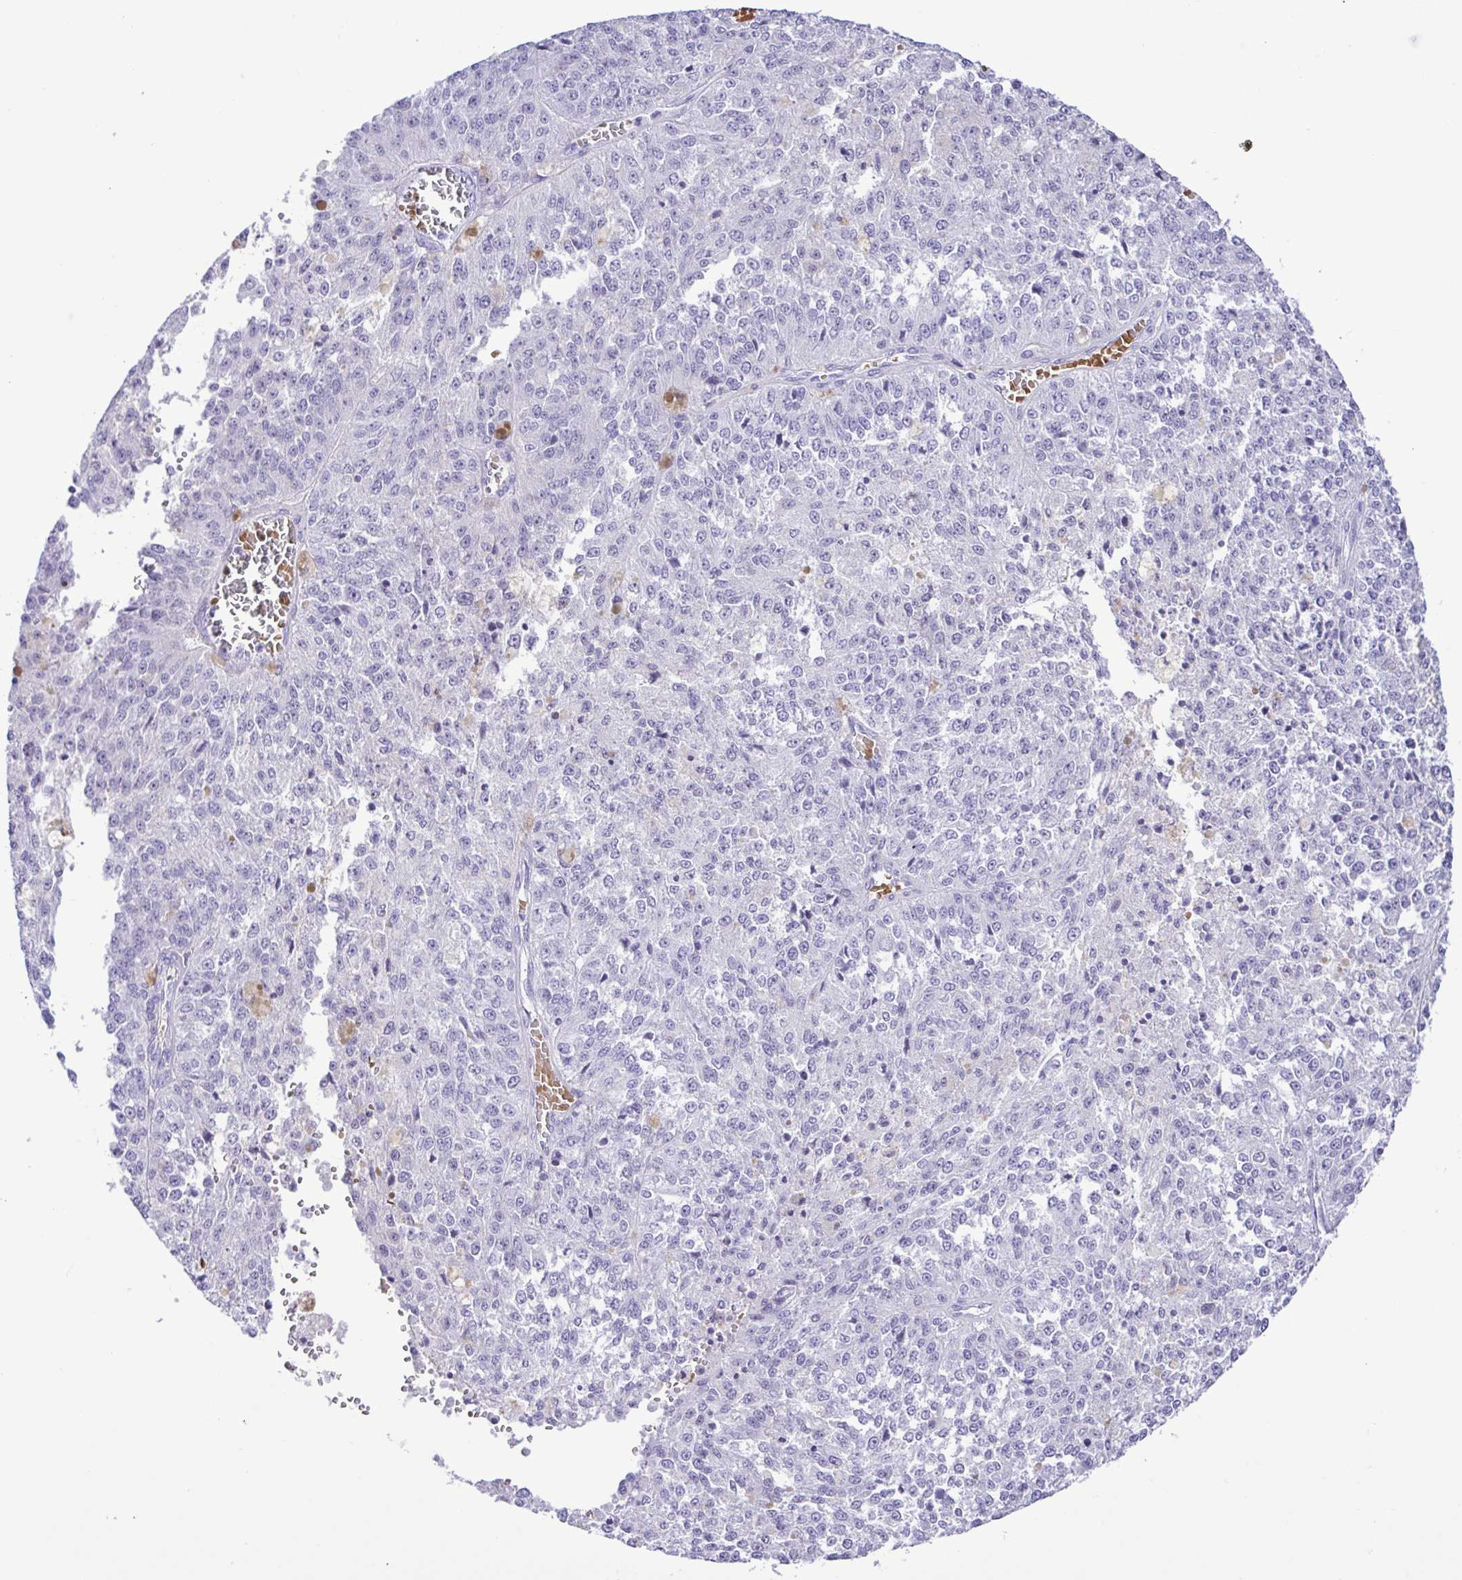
{"staining": {"intensity": "negative", "quantity": "none", "location": "none"}, "tissue": "melanoma", "cell_type": "Tumor cells", "image_type": "cancer", "snomed": [{"axis": "morphology", "description": "Malignant melanoma, Metastatic site"}, {"axis": "topography", "description": "Lymph node"}], "caption": "Immunohistochemistry (IHC) image of human malignant melanoma (metastatic site) stained for a protein (brown), which shows no positivity in tumor cells. (Immunohistochemistry, brightfield microscopy, high magnification).", "gene": "SYT1", "patient": {"sex": "female", "age": 64}}